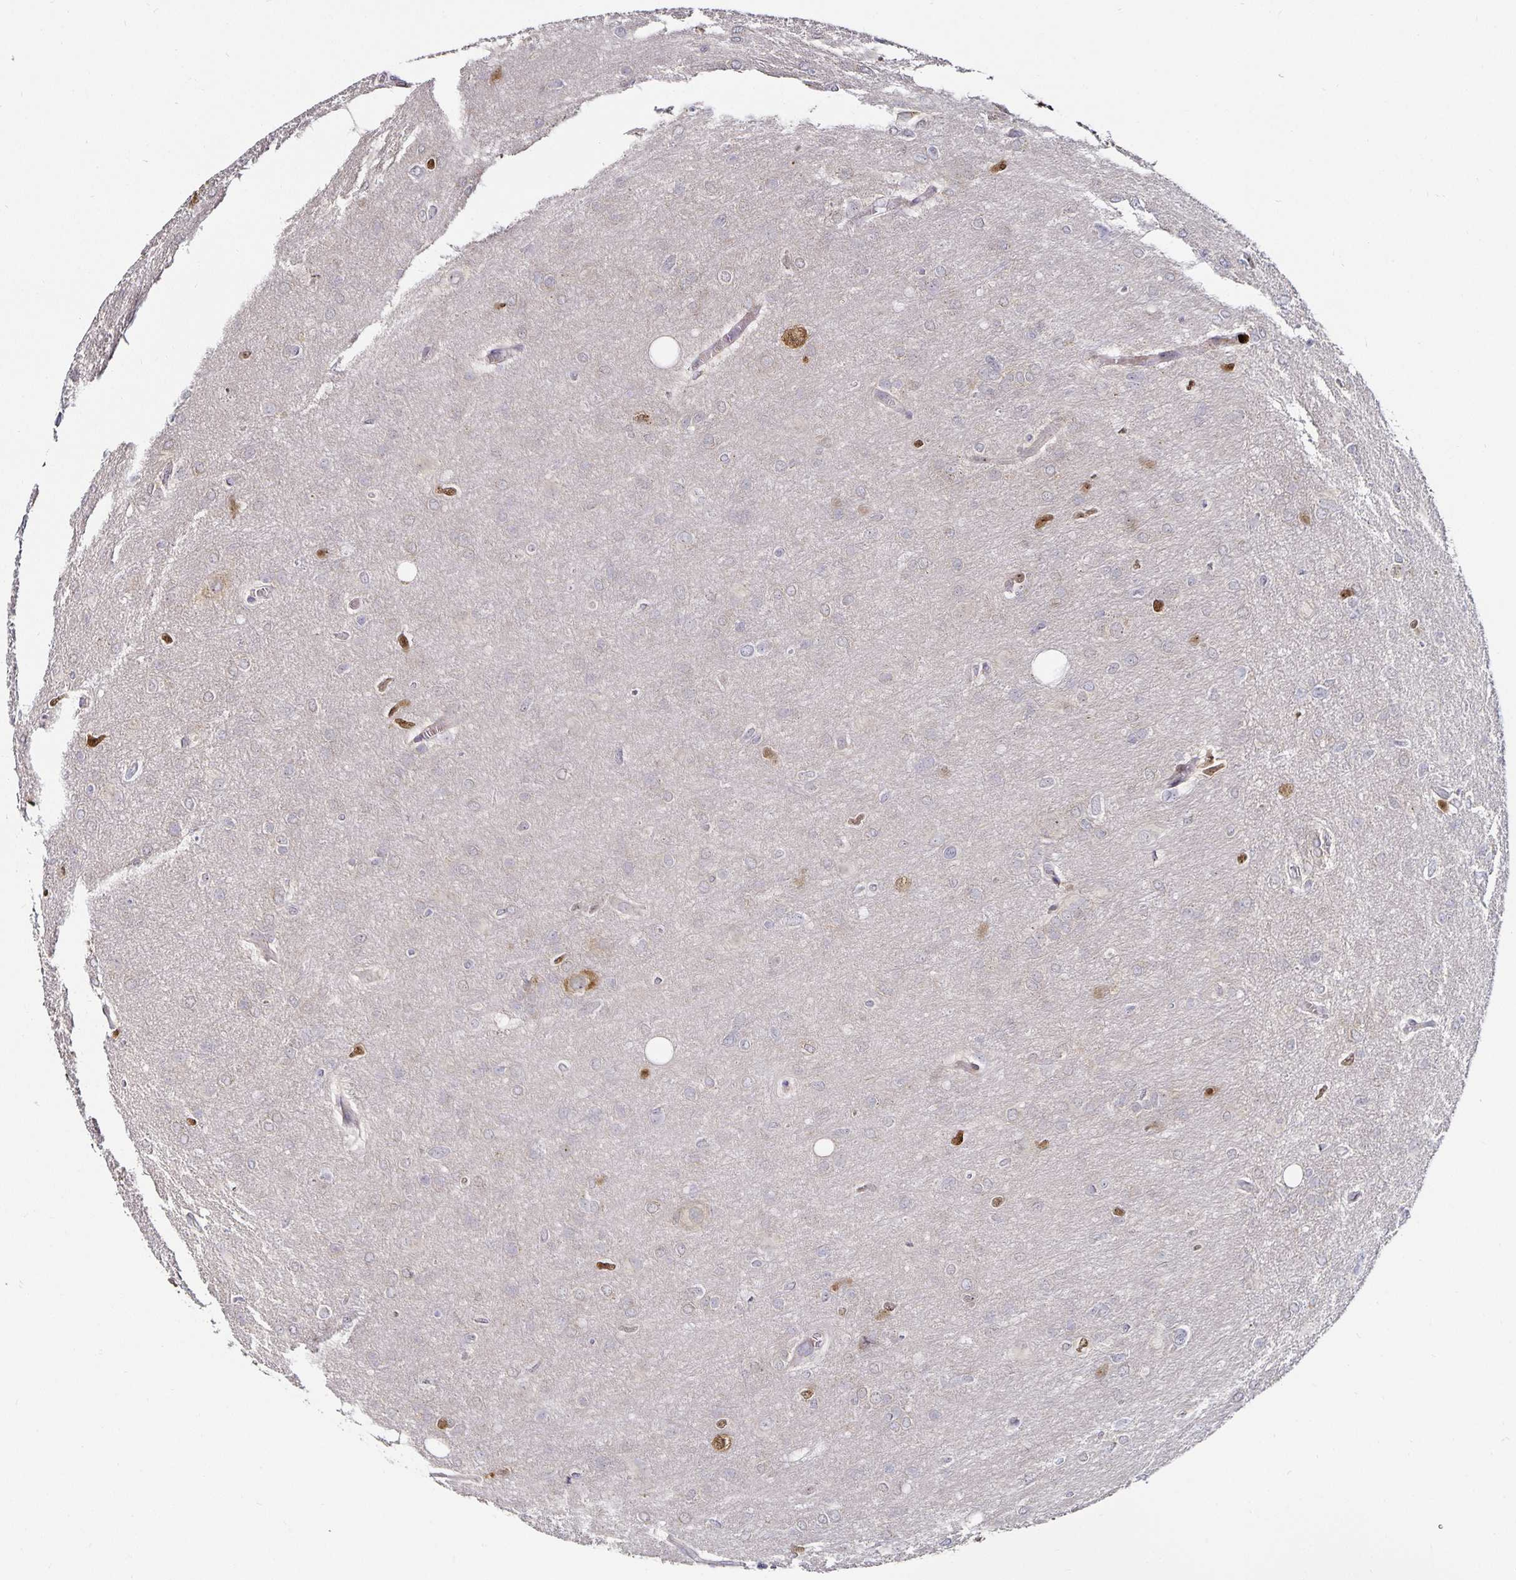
{"staining": {"intensity": "negative", "quantity": "none", "location": "none"}, "tissue": "glioma", "cell_type": "Tumor cells", "image_type": "cancer", "snomed": [{"axis": "morphology", "description": "Glioma, malignant, High grade"}, {"axis": "topography", "description": "Brain"}], "caption": "Glioma was stained to show a protein in brown. There is no significant expression in tumor cells.", "gene": "ANLN", "patient": {"sex": "male", "age": 53}}